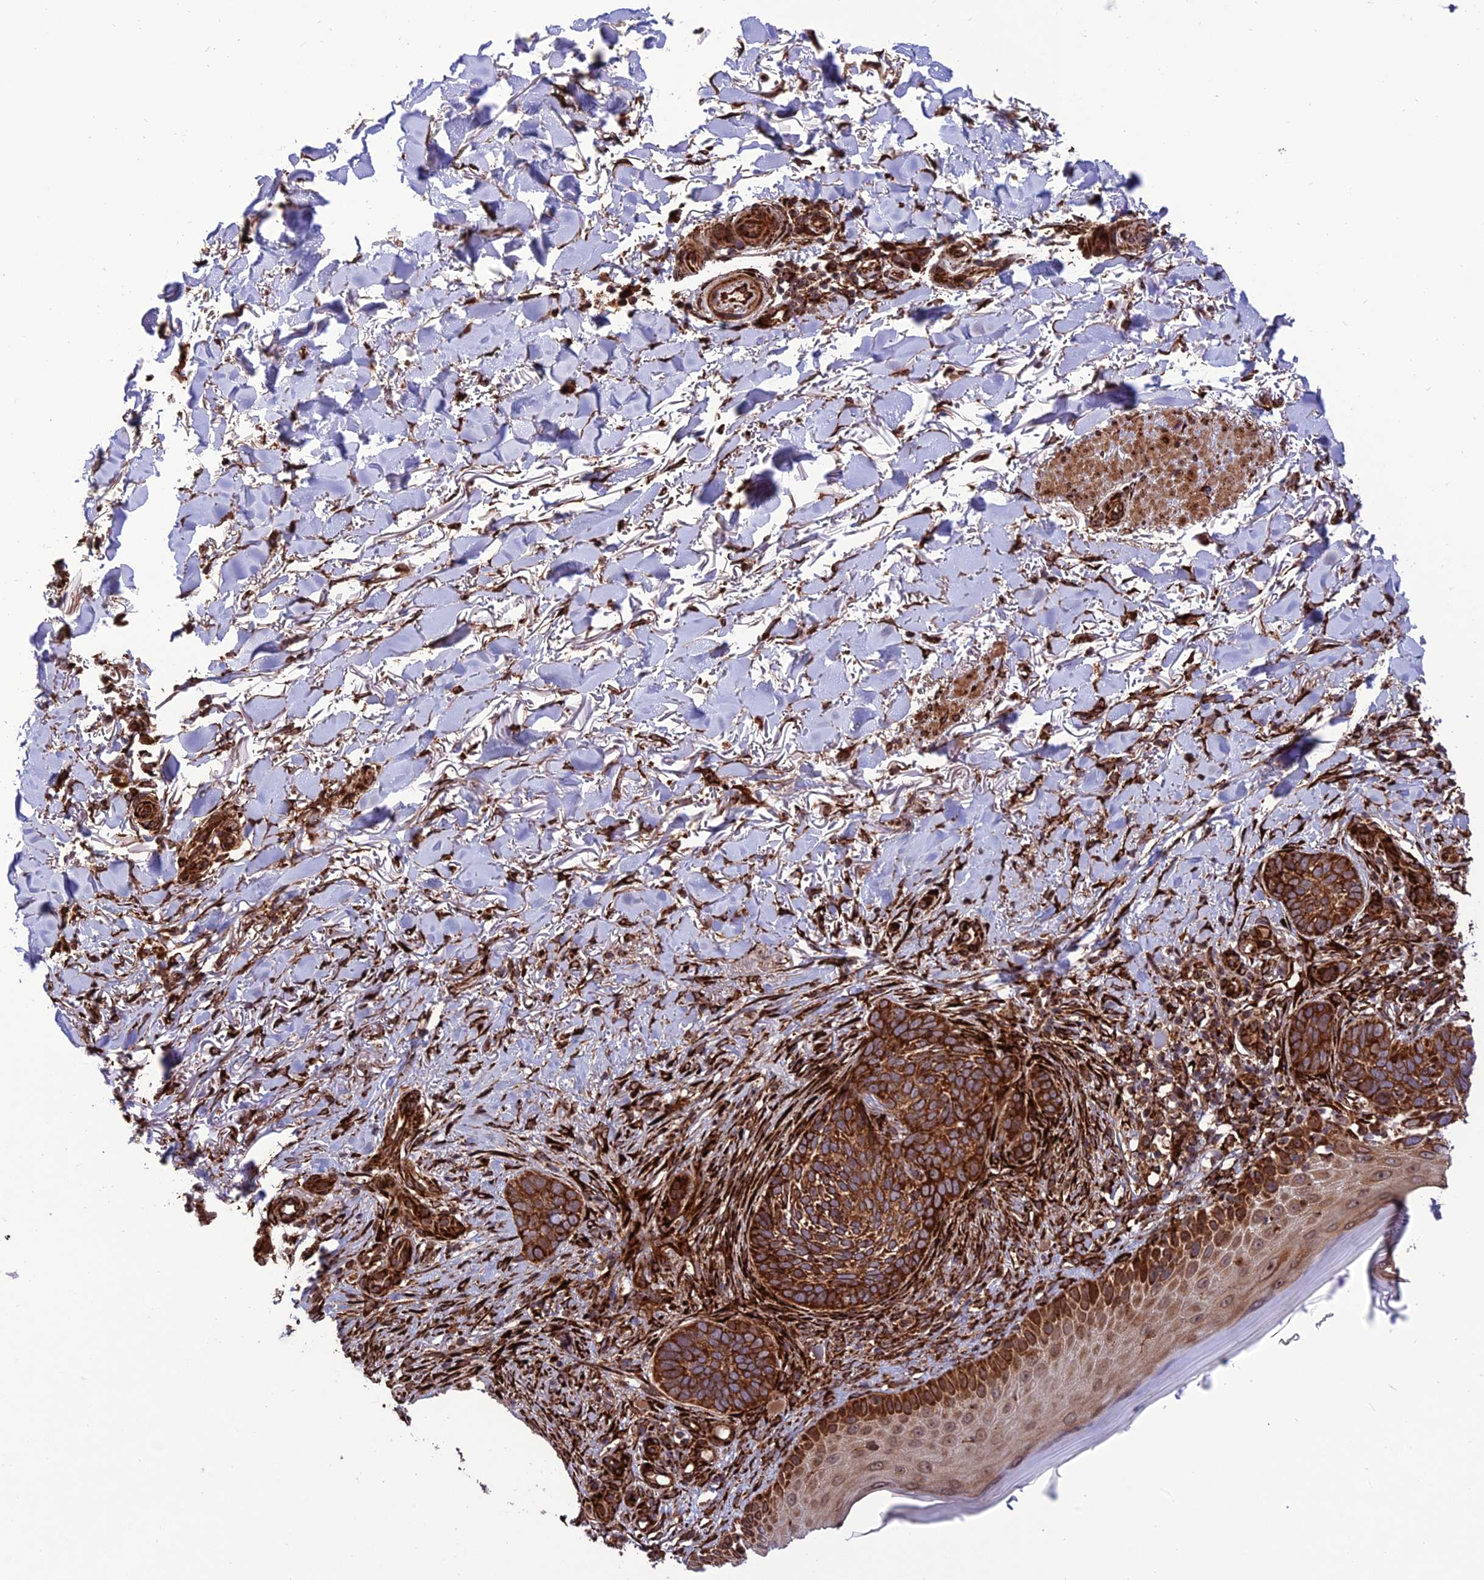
{"staining": {"intensity": "strong", "quantity": ">75%", "location": "cytoplasmic/membranous"}, "tissue": "skin cancer", "cell_type": "Tumor cells", "image_type": "cancer", "snomed": [{"axis": "morphology", "description": "Normal tissue, NOS"}, {"axis": "morphology", "description": "Basal cell carcinoma"}, {"axis": "topography", "description": "Skin"}], "caption": "Human basal cell carcinoma (skin) stained with a protein marker exhibits strong staining in tumor cells.", "gene": "CRTAP", "patient": {"sex": "female", "age": 67}}